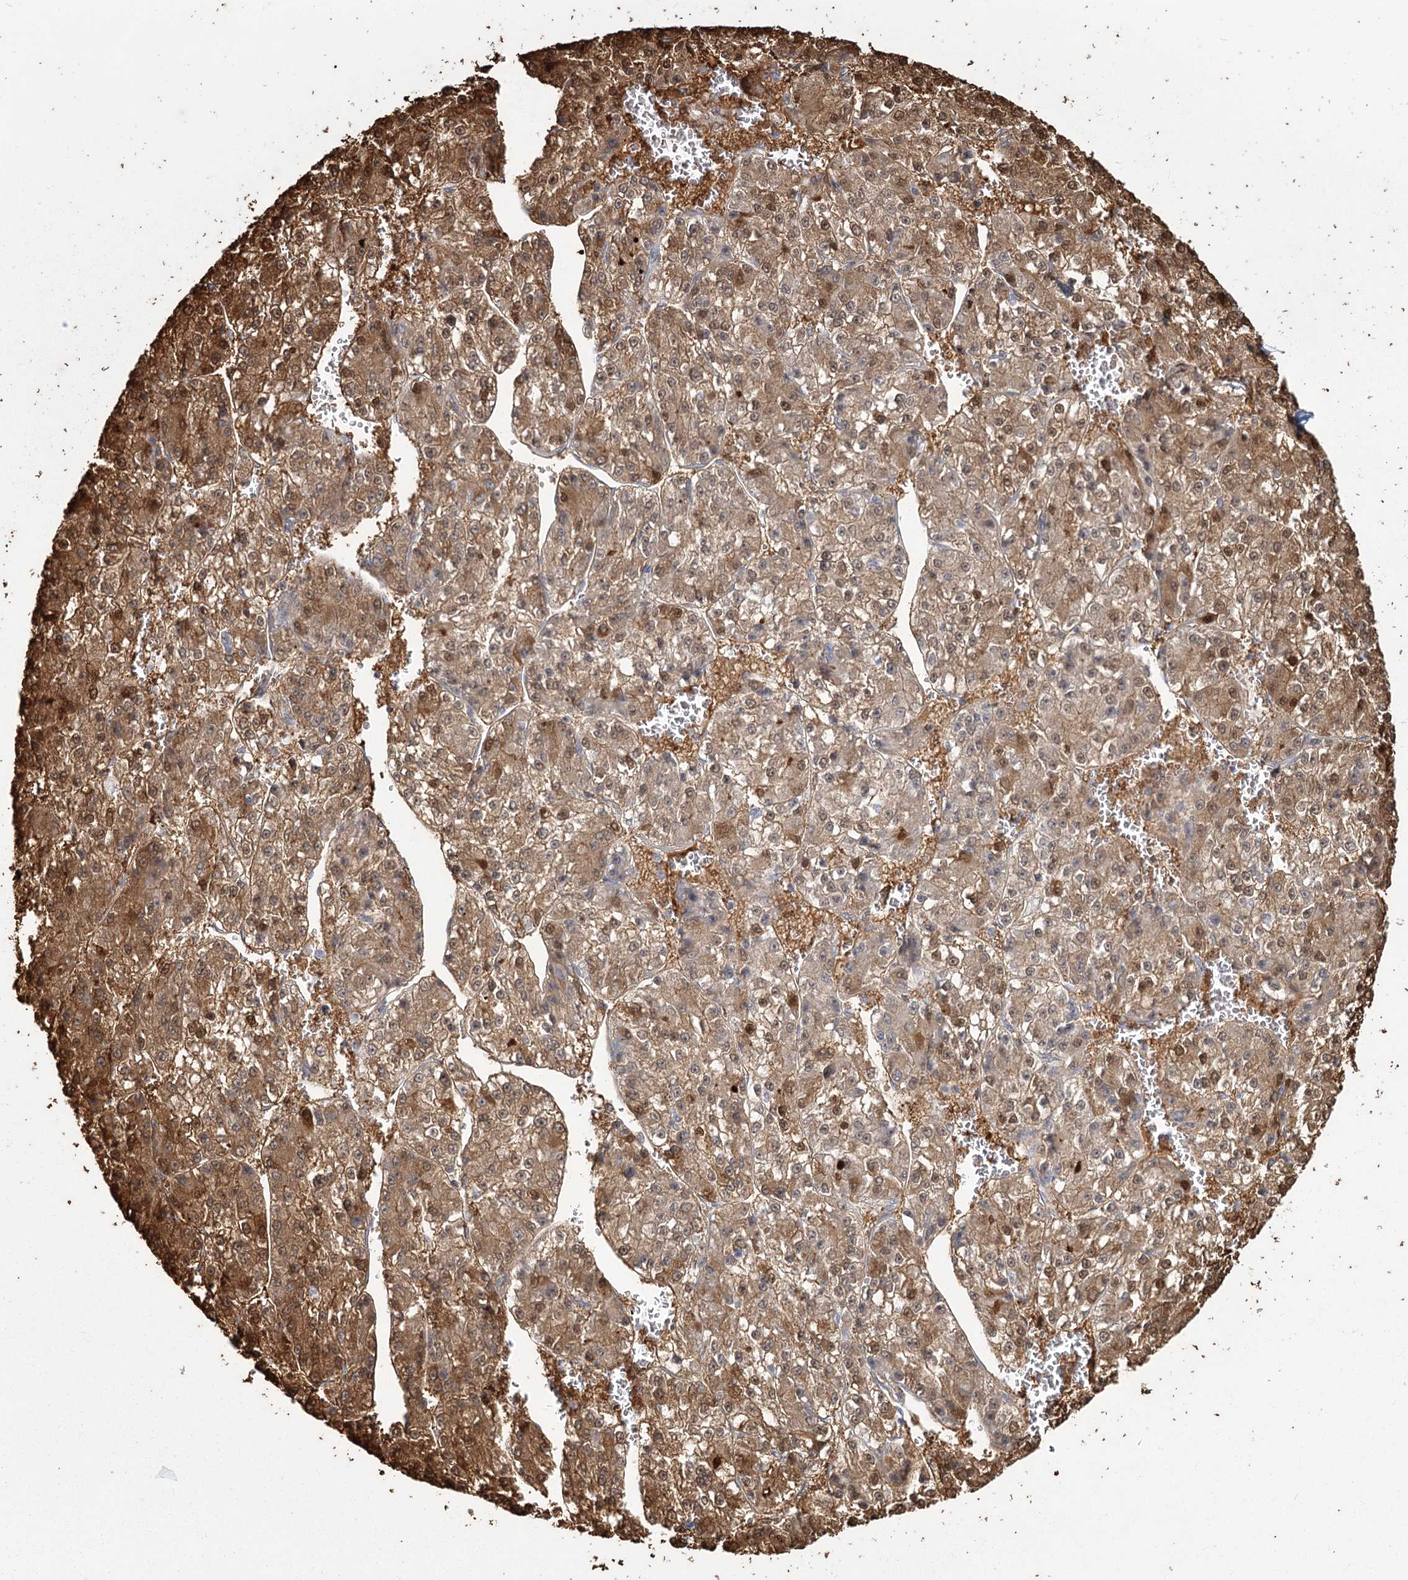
{"staining": {"intensity": "moderate", "quantity": ">75%", "location": "cytoplasmic/membranous"}, "tissue": "liver cancer", "cell_type": "Tumor cells", "image_type": "cancer", "snomed": [{"axis": "morphology", "description": "Carcinoma, Hepatocellular, NOS"}, {"axis": "topography", "description": "Liver"}], "caption": "Immunohistochemical staining of human liver cancer demonstrates medium levels of moderate cytoplasmic/membranous protein expression in approximately >75% of tumor cells.", "gene": "SLC6A19", "patient": {"sex": "female", "age": 73}}